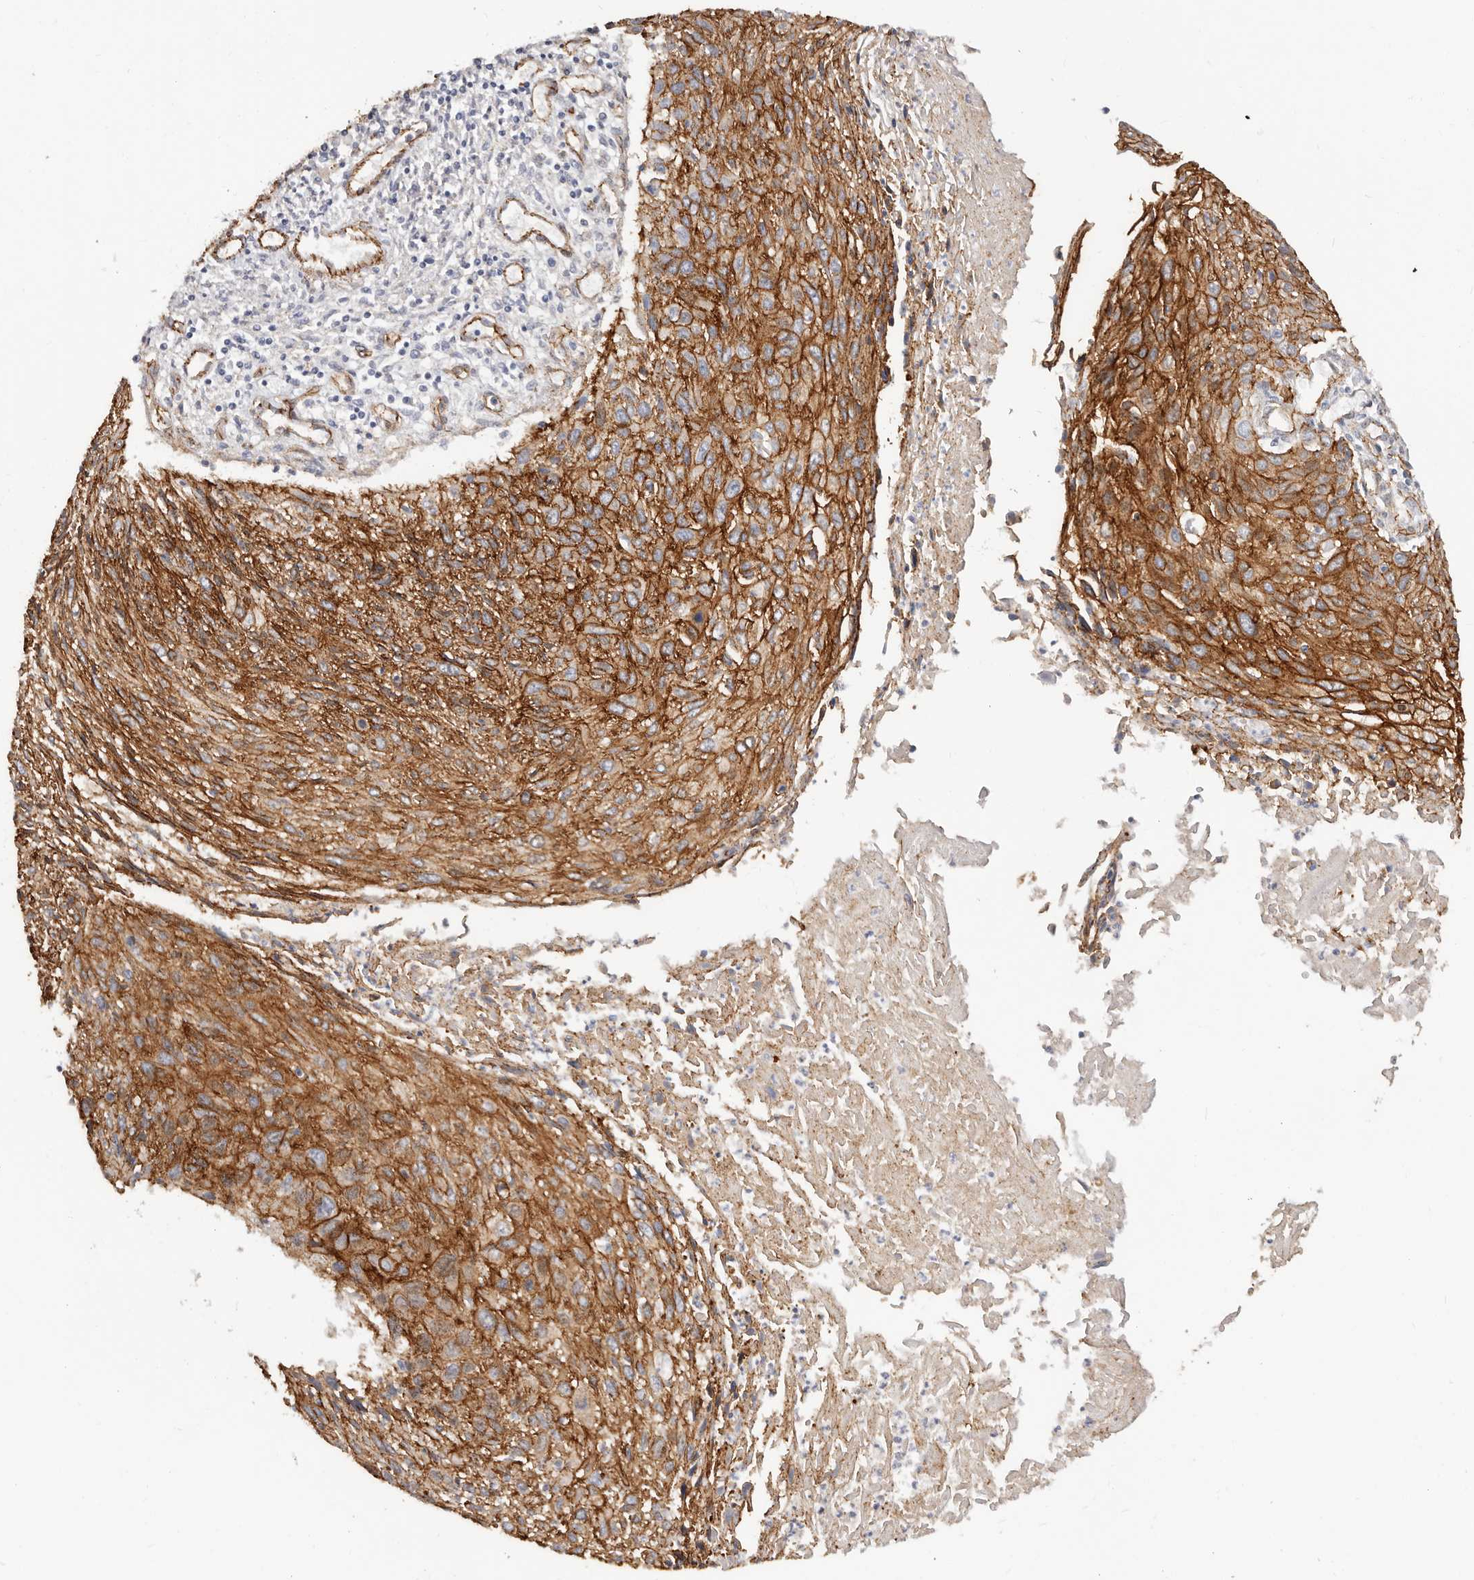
{"staining": {"intensity": "strong", "quantity": ">75%", "location": "cytoplasmic/membranous"}, "tissue": "cervical cancer", "cell_type": "Tumor cells", "image_type": "cancer", "snomed": [{"axis": "morphology", "description": "Squamous cell carcinoma, NOS"}, {"axis": "topography", "description": "Cervix"}], "caption": "Immunohistochemical staining of cervical squamous cell carcinoma reveals strong cytoplasmic/membranous protein expression in approximately >75% of tumor cells.", "gene": "CTNNB1", "patient": {"sex": "female", "age": 51}}